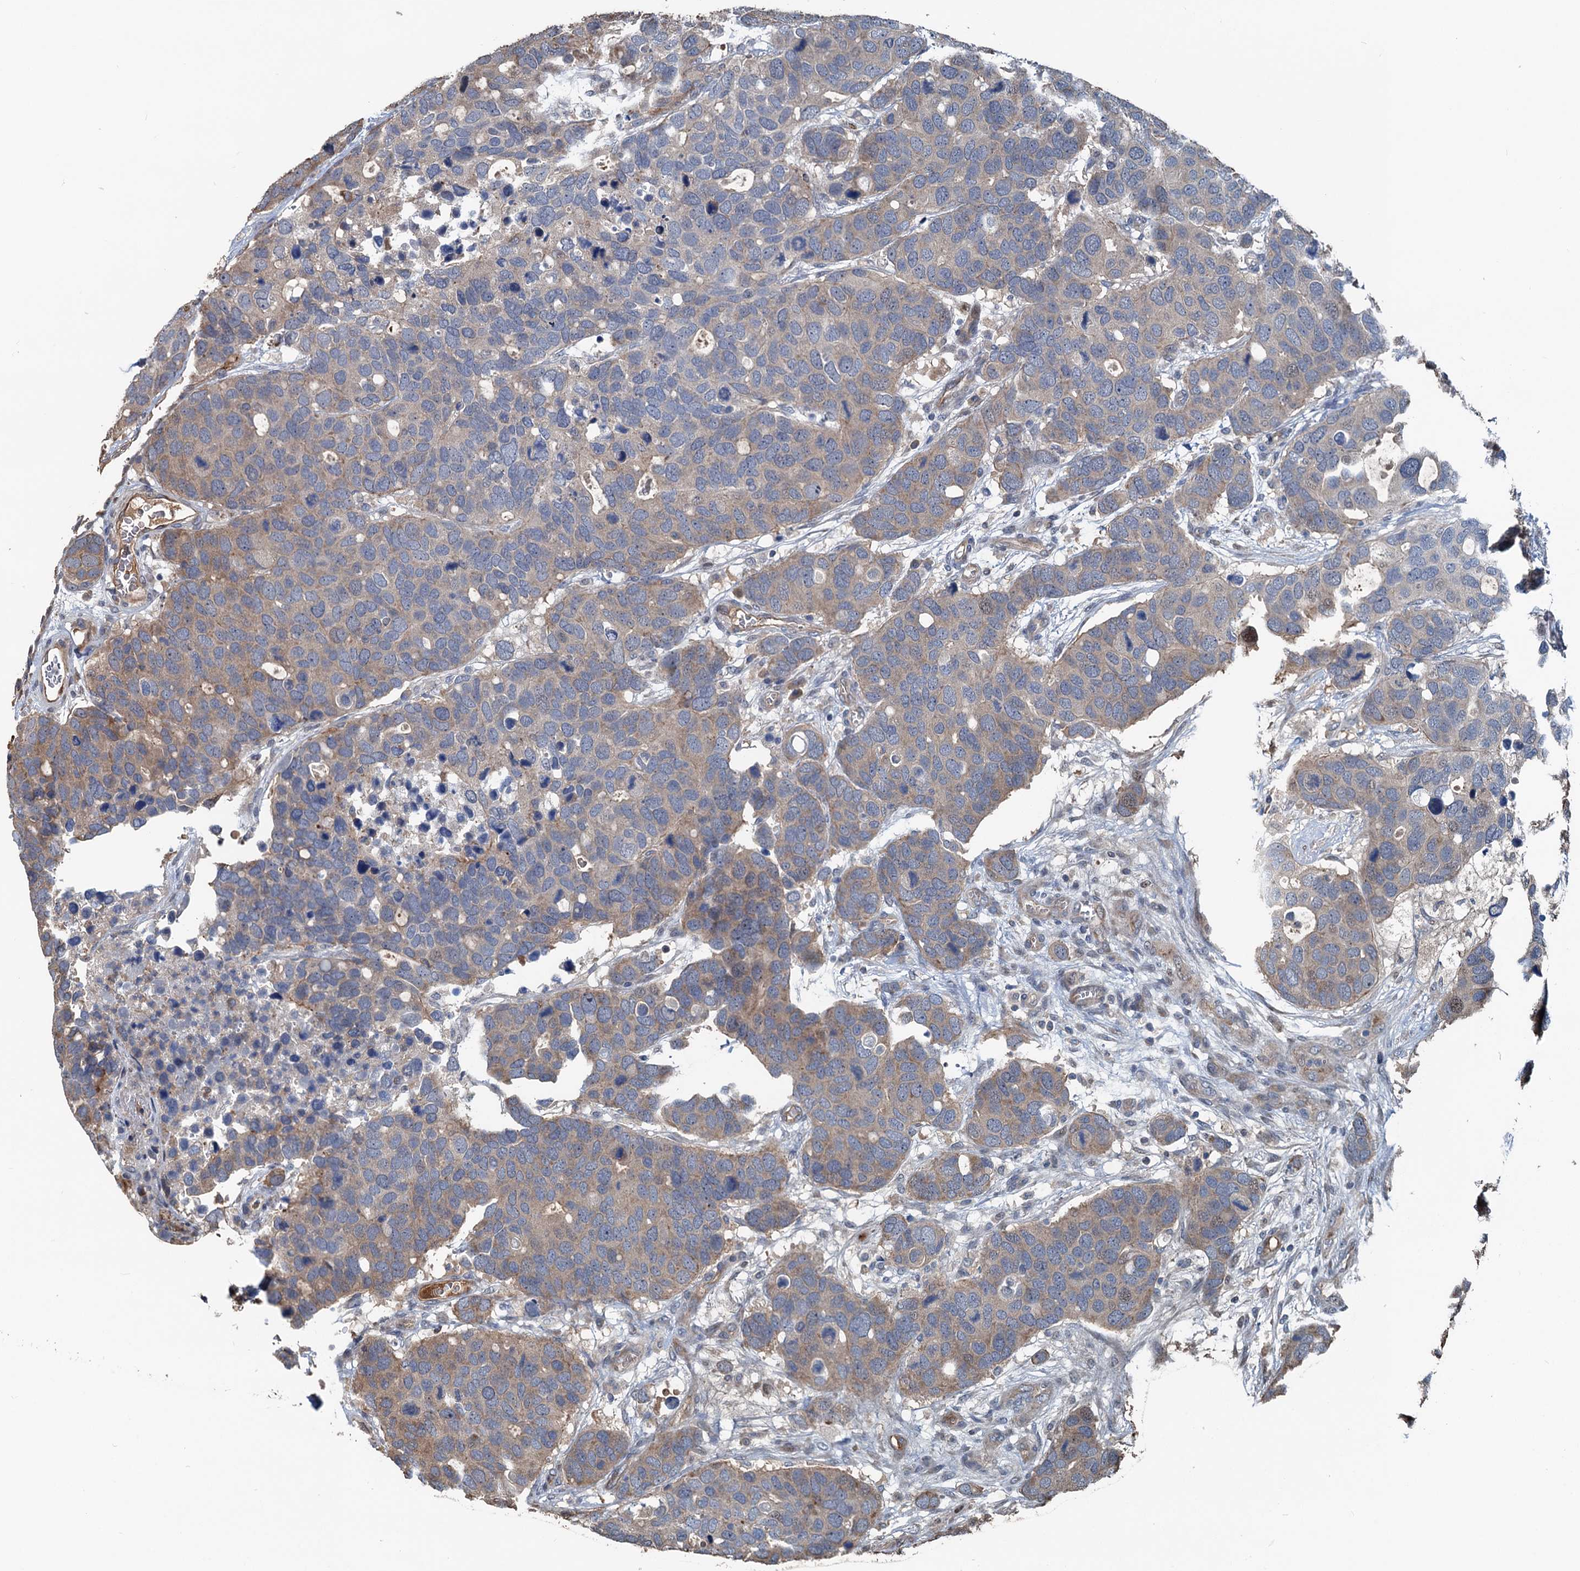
{"staining": {"intensity": "moderate", "quantity": "25%-75%", "location": "cytoplasmic/membranous"}, "tissue": "breast cancer", "cell_type": "Tumor cells", "image_type": "cancer", "snomed": [{"axis": "morphology", "description": "Duct carcinoma"}, {"axis": "topography", "description": "Breast"}], "caption": "High-power microscopy captured an immunohistochemistry (IHC) photomicrograph of intraductal carcinoma (breast), revealing moderate cytoplasmic/membranous staining in approximately 25%-75% of tumor cells.", "gene": "TEDC1", "patient": {"sex": "female", "age": 83}}